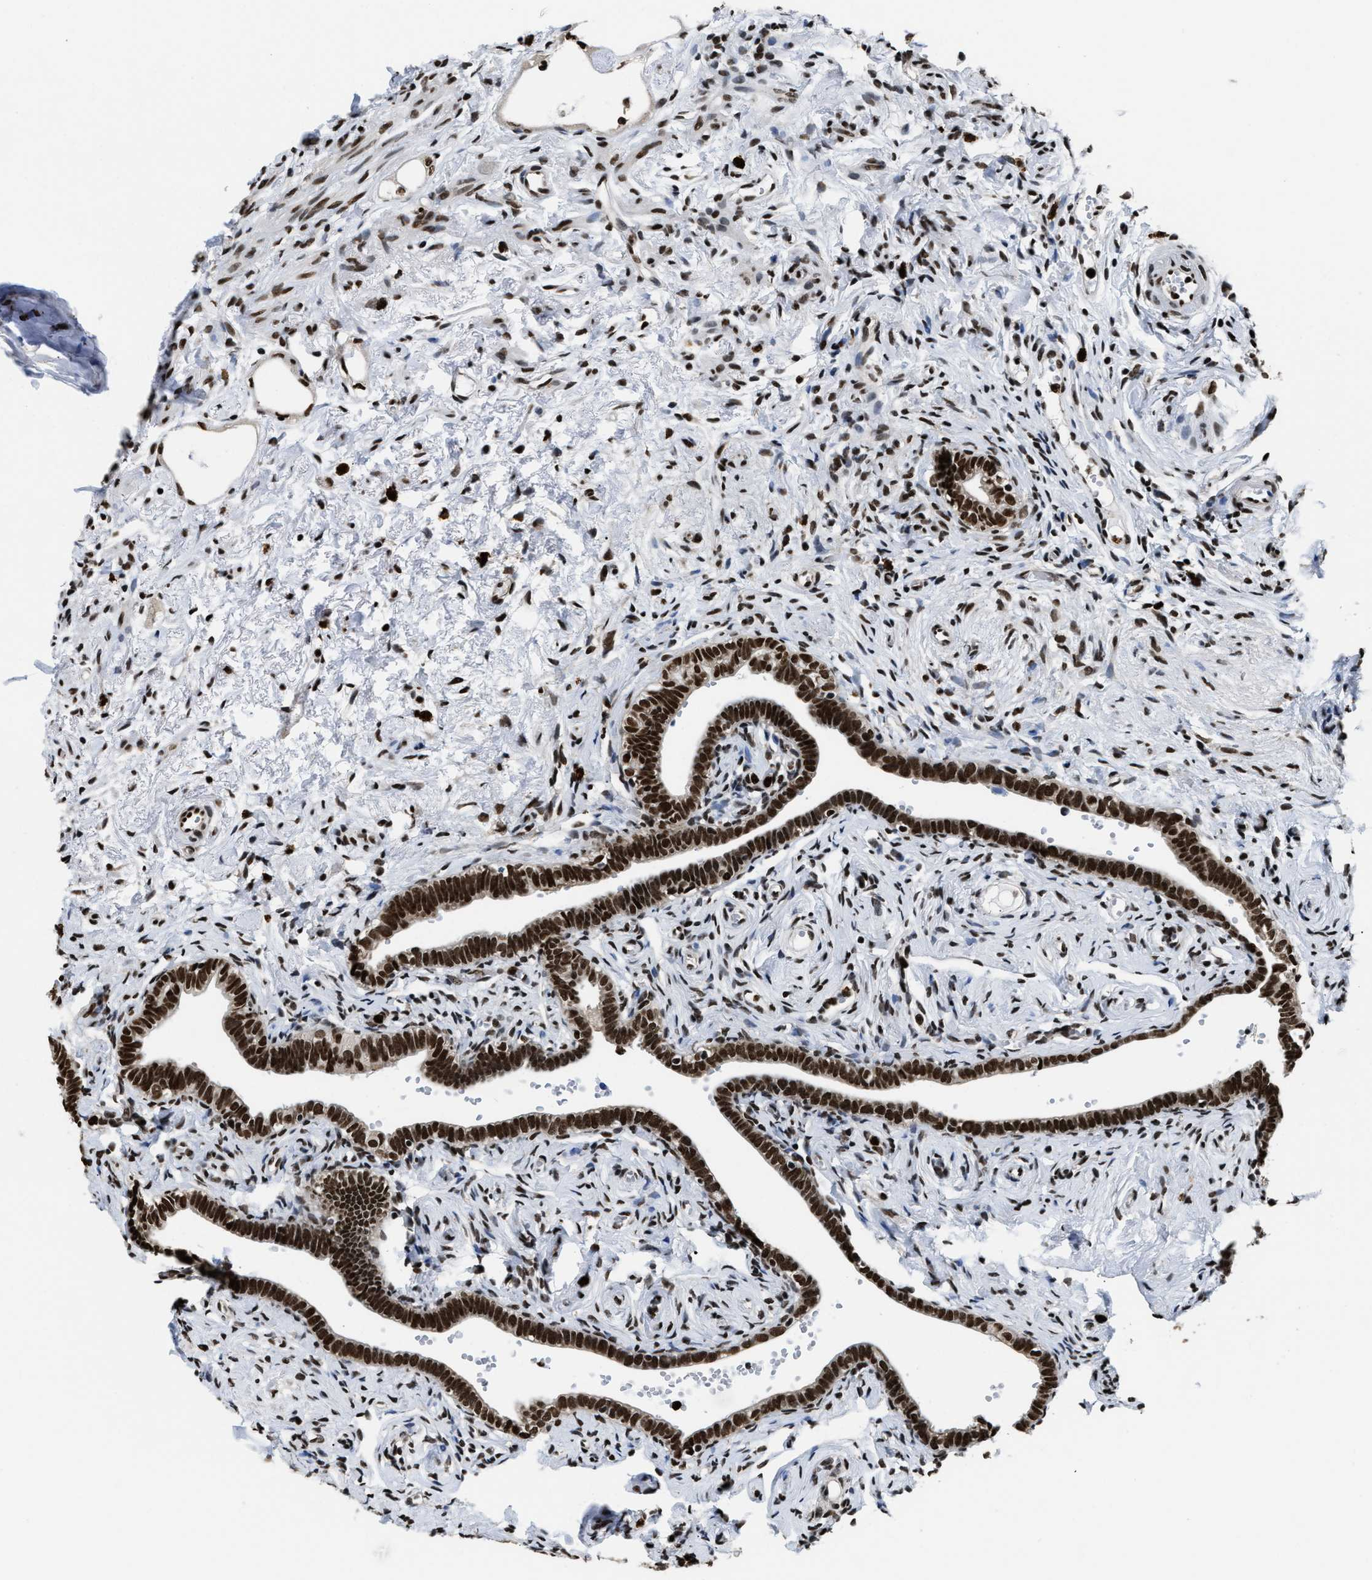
{"staining": {"intensity": "strong", "quantity": ">75%", "location": "nuclear"}, "tissue": "fallopian tube", "cell_type": "Glandular cells", "image_type": "normal", "snomed": [{"axis": "morphology", "description": "Normal tissue, NOS"}, {"axis": "topography", "description": "Fallopian tube"}], "caption": "Fallopian tube stained with DAB (3,3'-diaminobenzidine) immunohistochemistry (IHC) exhibits high levels of strong nuclear staining in approximately >75% of glandular cells. The staining was performed using DAB, with brown indicating positive protein expression. Nuclei are stained blue with hematoxylin.", "gene": "CCNDBP1", "patient": {"sex": "female", "age": 71}}